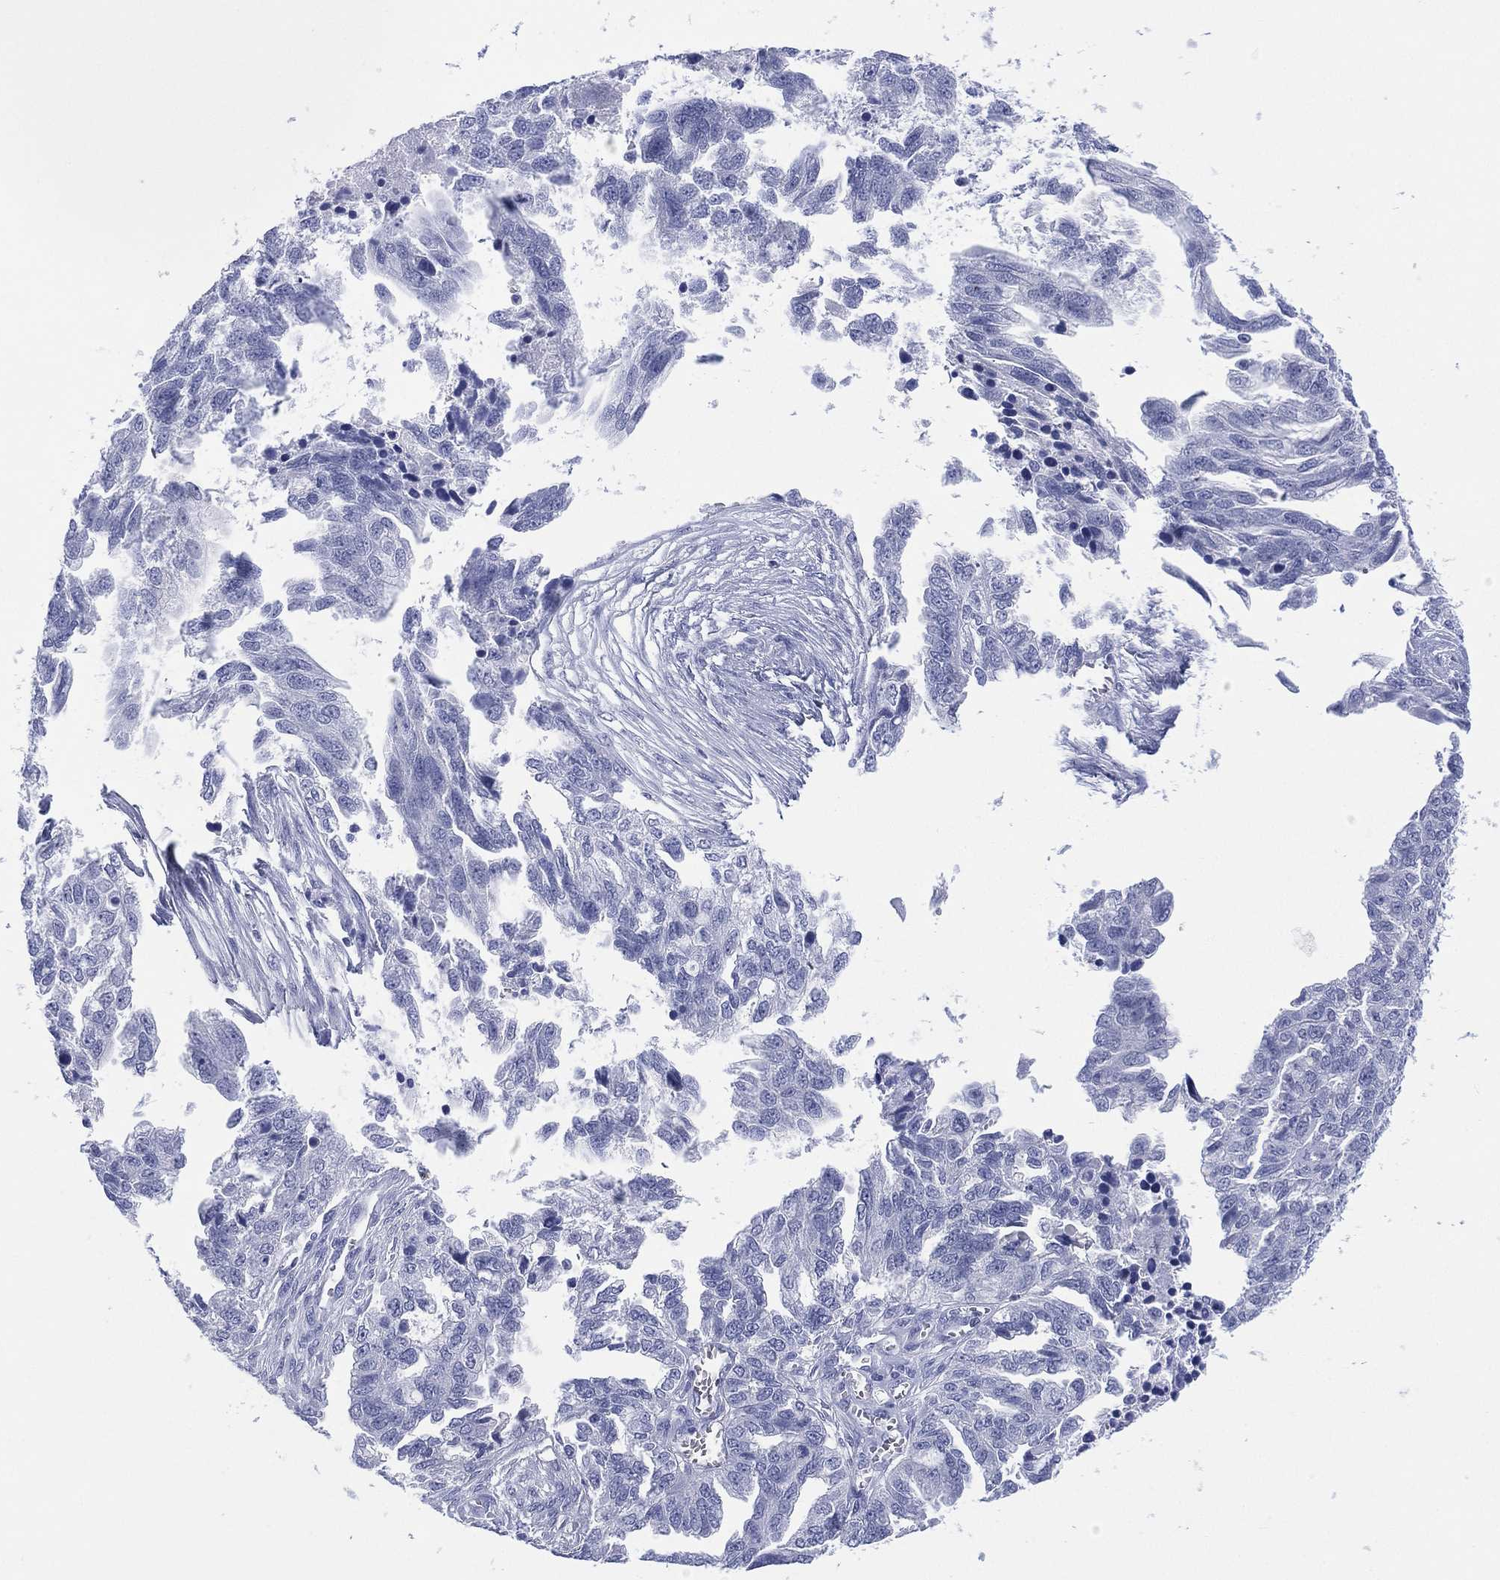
{"staining": {"intensity": "negative", "quantity": "none", "location": "none"}, "tissue": "ovarian cancer", "cell_type": "Tumor cells", "image_type": "cancer", "snomed": [{"axis": "morphology", "description": "Cystadenocarcinoma, serous, NOS"}, {"axis": "topography", "description": "Ovary"}], "caption": "Immunohistochemical staining of human ovarian serous cystadenocarcinoma exhibits no significant staining in tumor cells. (Brightfield microscopy of DAB (3,3'-diaminobenzidine) IHC at high magnification).", "gene": "DSG1", "patient": {"sex": "female", "age": 51}}